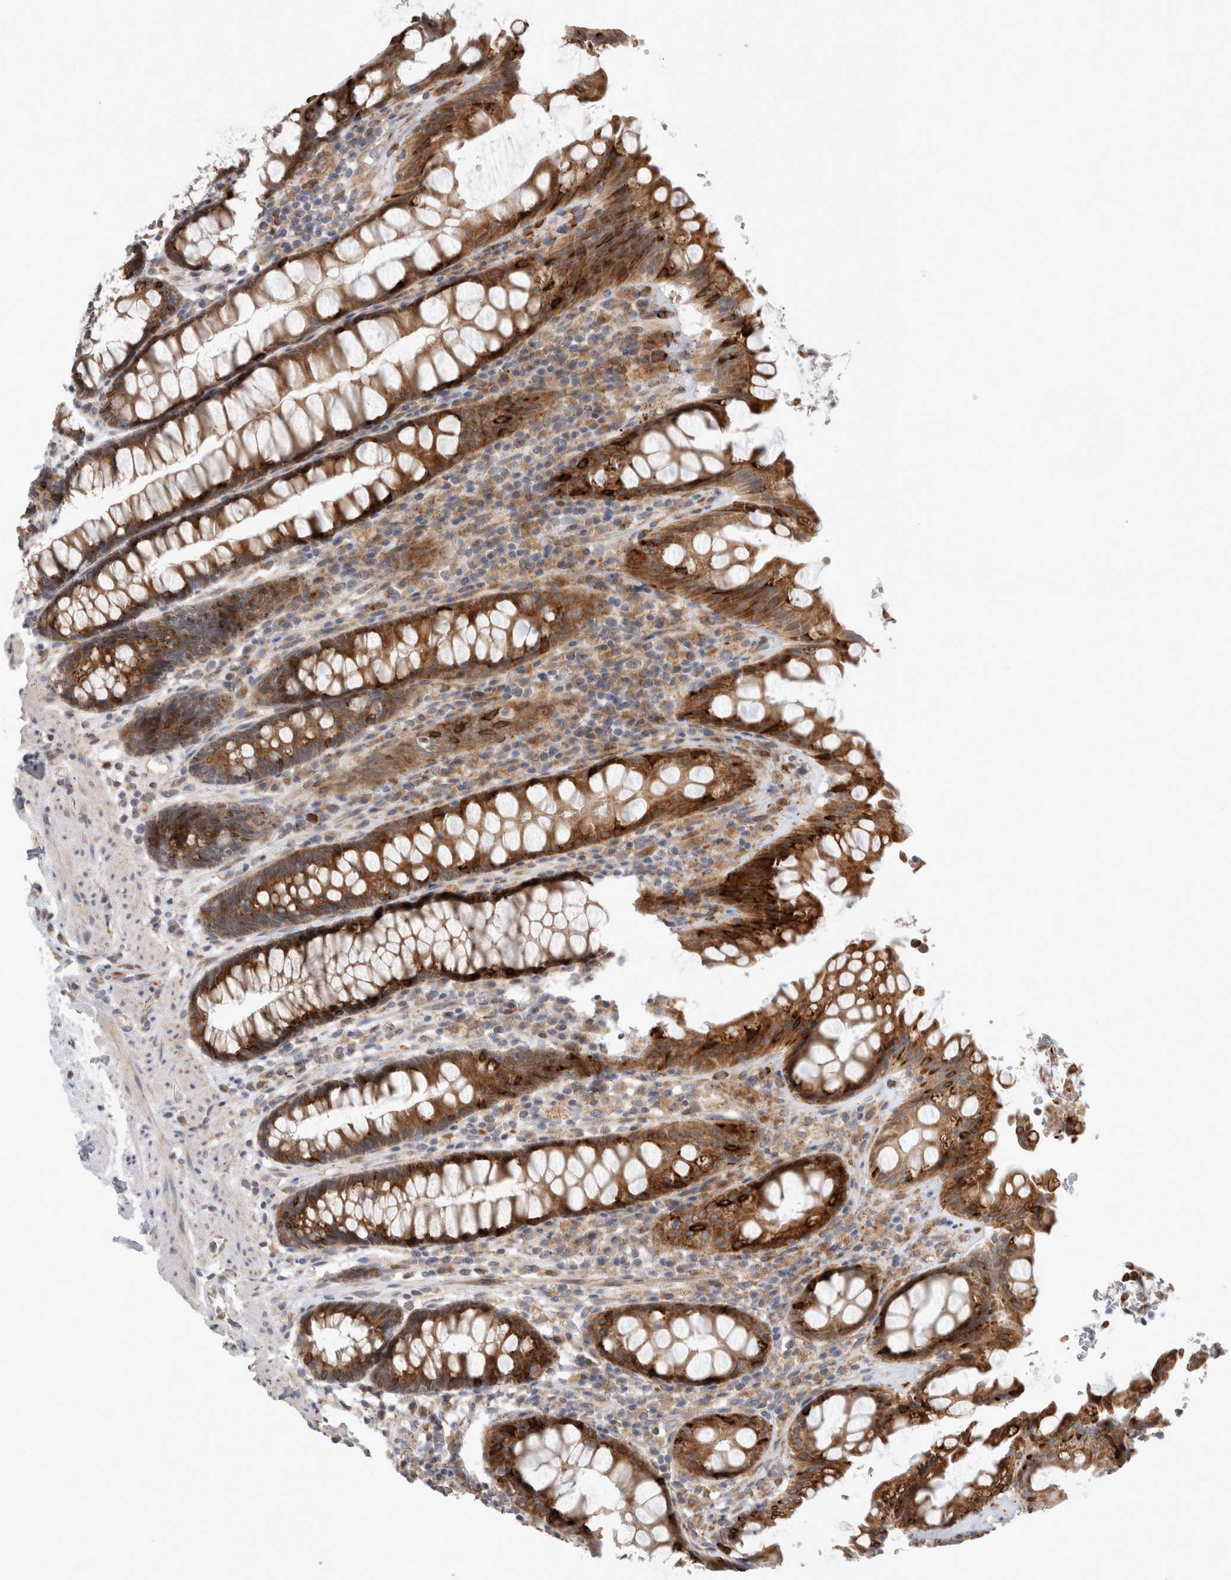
{"staining": {"intensity": "strong", "quantity": ">75%", "location": "cytoplasmic/membranous"}, "tissue": "rectum", "cell_type": "Glandular cells", "image_type": "normal", "snomed": [{"axis": "morphology", "description": "Normal tissue, NOS"}, {"axis": "topography", "description": "Rectum"}], "caption": "About >75% of glandular cells in benign human rectum demonstrate strong cytoplasmic/membranous protein staining as visualized by brown immunohistochemical staining.", "gene": "TRMT9B", "patient": {"sex": "male", "age": 64}}